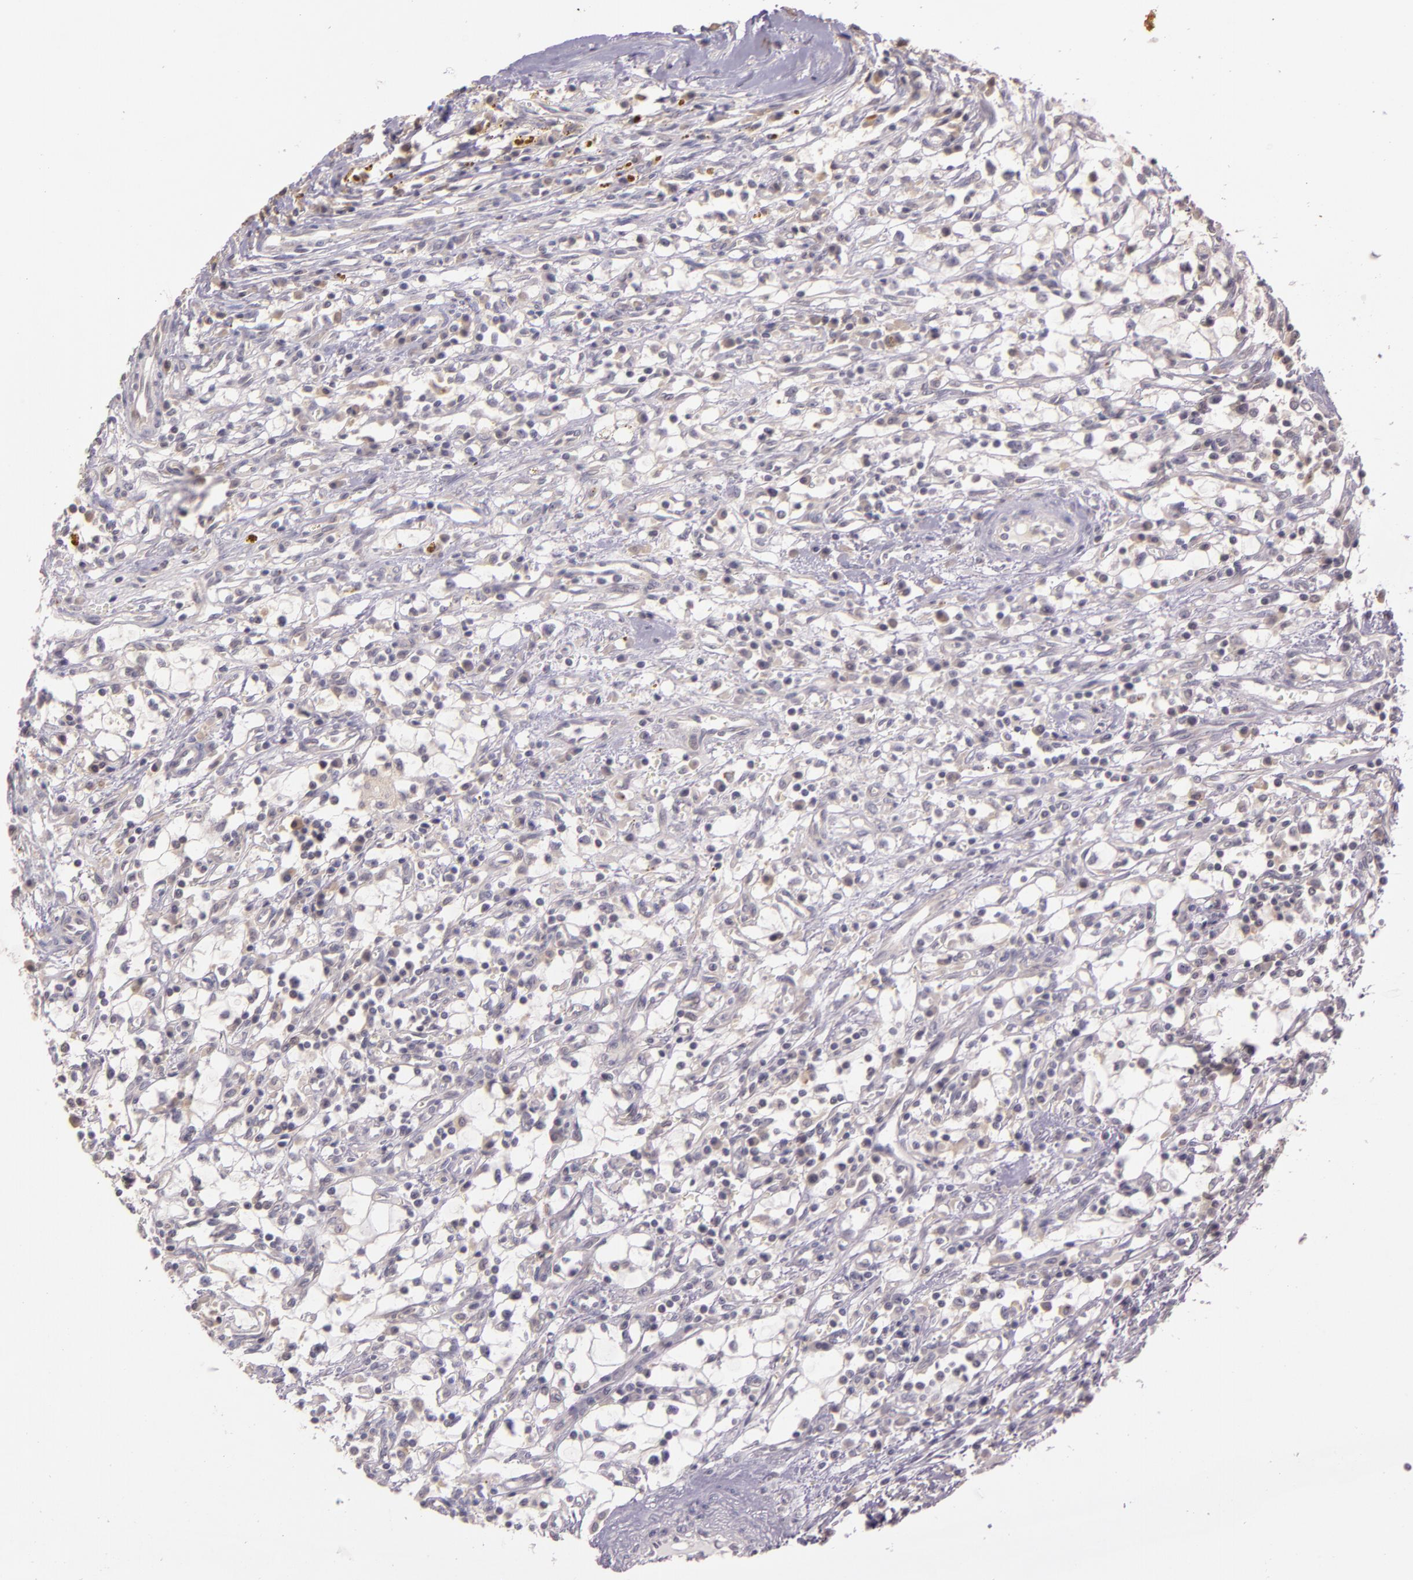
{"staining": {"intensity": "negative", "quantity": "none", "location": "none"}, "tissue": "renal cancer", "cell_type": "Tumor cells", "image_type": "cancer", "snomed": [{"axis": "morphology", "description": "Adenocarcinoma, NOS"}, {"axis": "topography", "description": "Kidney"}], "caption": "A photomicrograph of human renal cancer (adenocarcinoma) is negative for staining in tumor cells.", "gene": "ARMH4", "patient": {"sex": "male", "age": 82}}